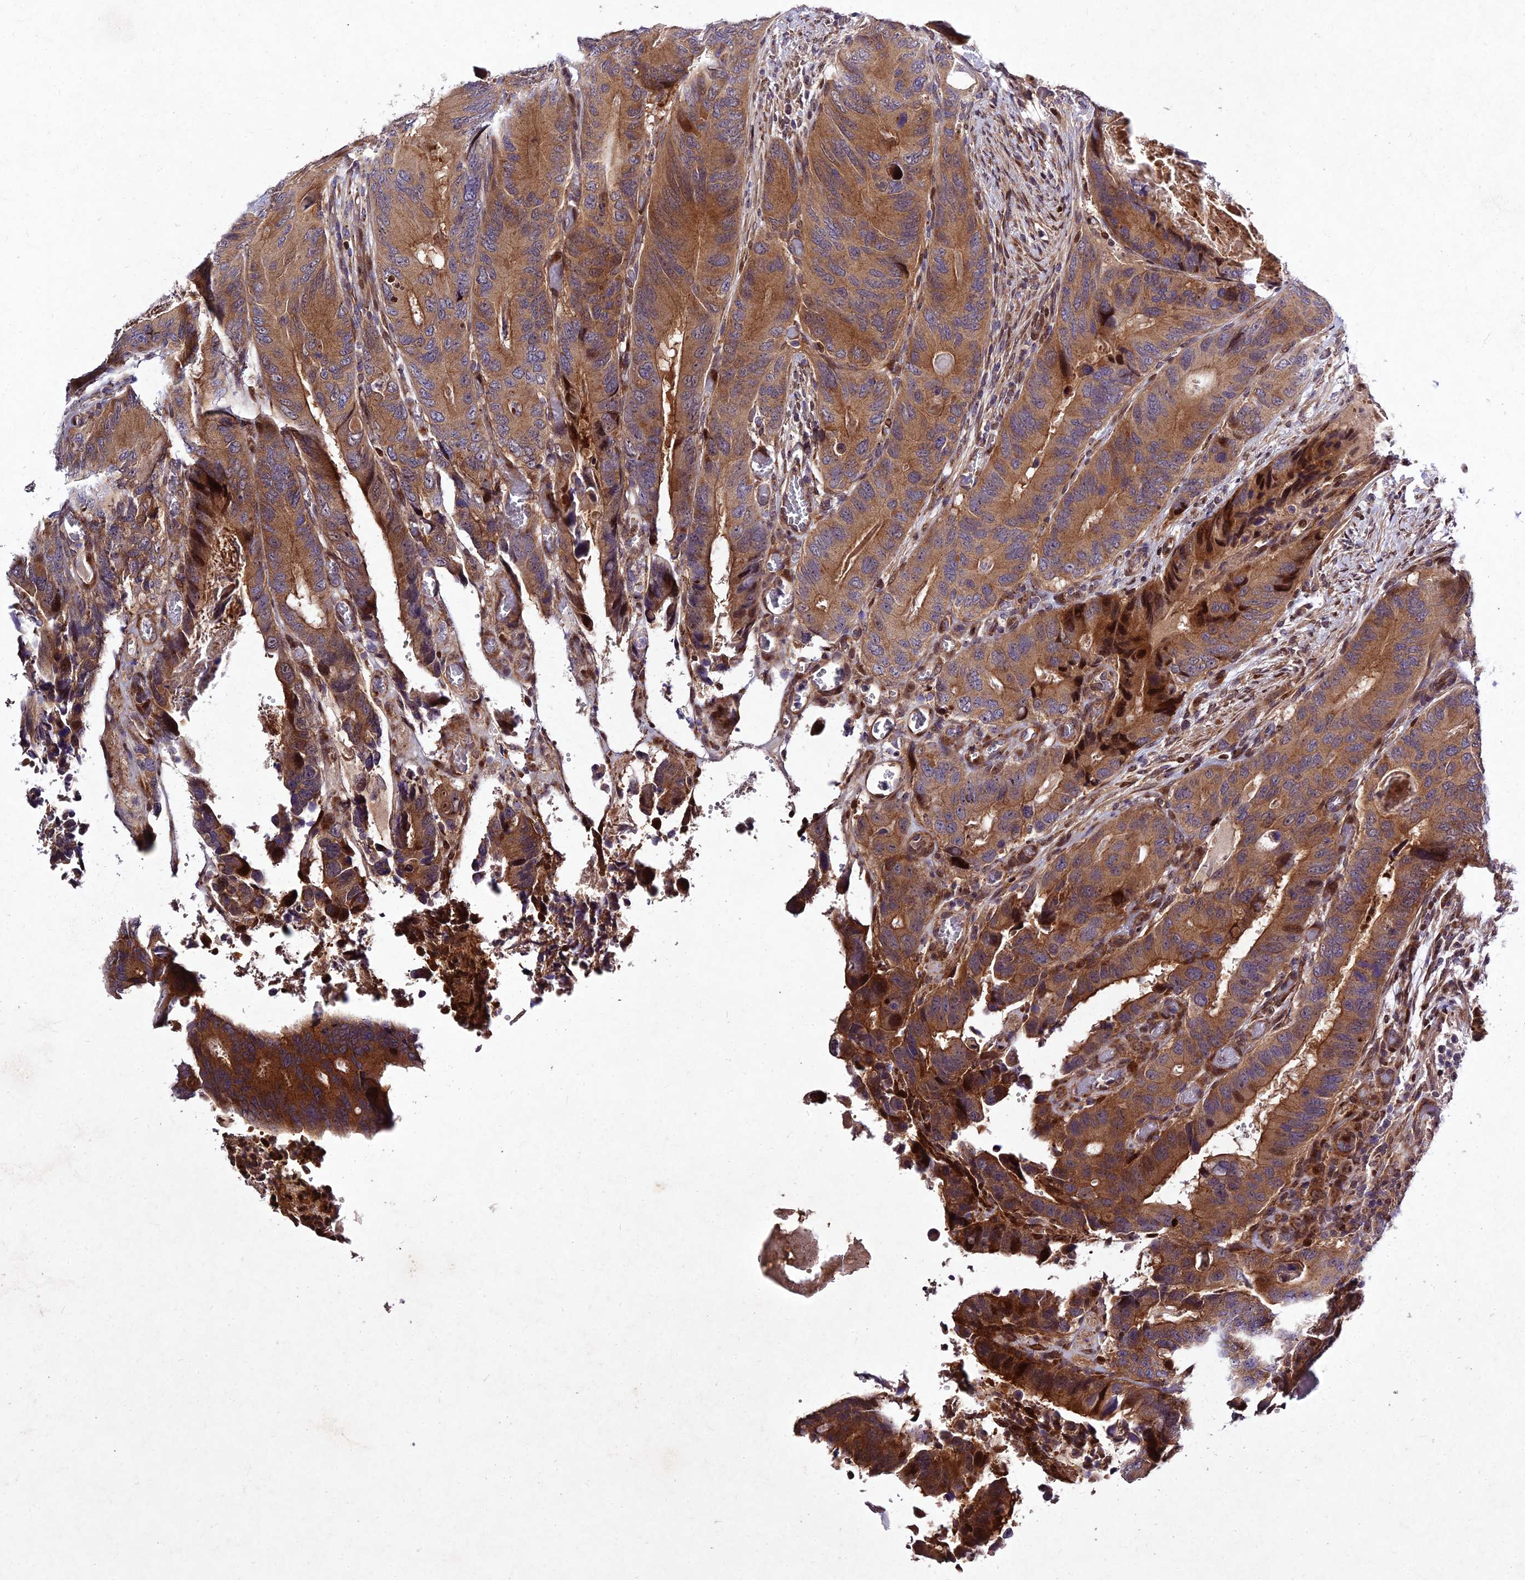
{"staining": {"intensity": "moderate", "quantity": ">75%", "location": "cytoplasmic/membranous,nuclear"}, "tissue": "colorectal cancer", "cell_type": "Tumor cells", "image_type": "cancer", "snomed": [{"axis": "morphology", "description": "Adenocarcinoma, NOS"}, {"axis": "topography", "description": "Colon"}], "caption": "Colorectal adenocarcinoma tissue shows moderate cytoplasmic/membranous and nuclear staining in about >75% of tumor cells, visualized by immunohistochemistry.", "gene": "MKKS", "patient": {"sex": "male", "age": 84}}